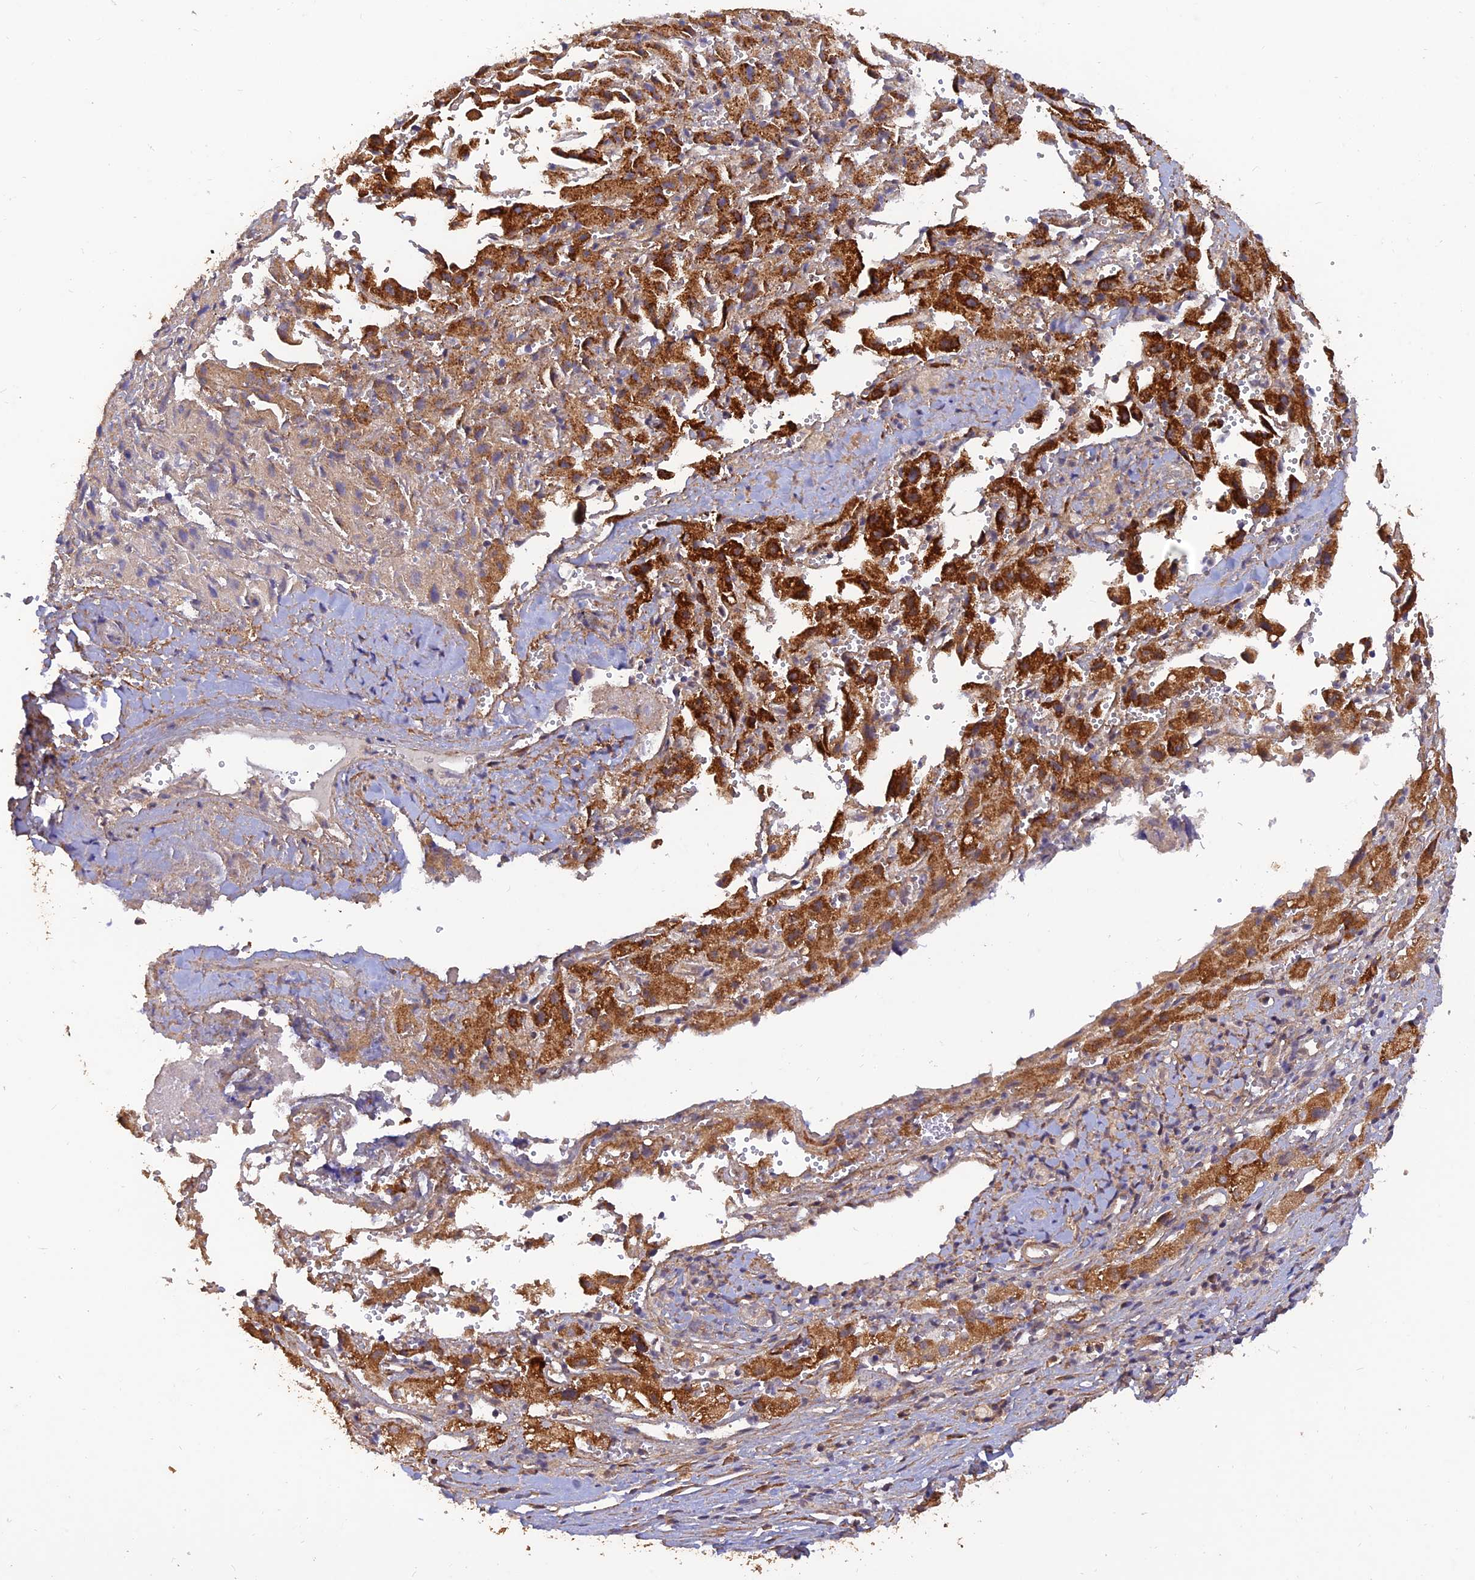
{"staining": {"intensity": "strong", "quantity": ">75%", "location": "cytoplasmic/membranous"}, "tissue": "liver cancer", "cell_type": "Tumor cells", "image_type": "cancer", "snomed": [{"axis": "morphology", "description": "Carcinoma, Hepatocellular, NOS"}, {"axis": "topography", "description": "Liver"}], "caption": "Immunohistochemical staining of hepatocellular carcinoma (liver) displays strong cytoplasmic/membranous protein staining in about >75% of tumor cells.", "gene": "PAGR1", "patient": {"sex": "female", "age": 58}}